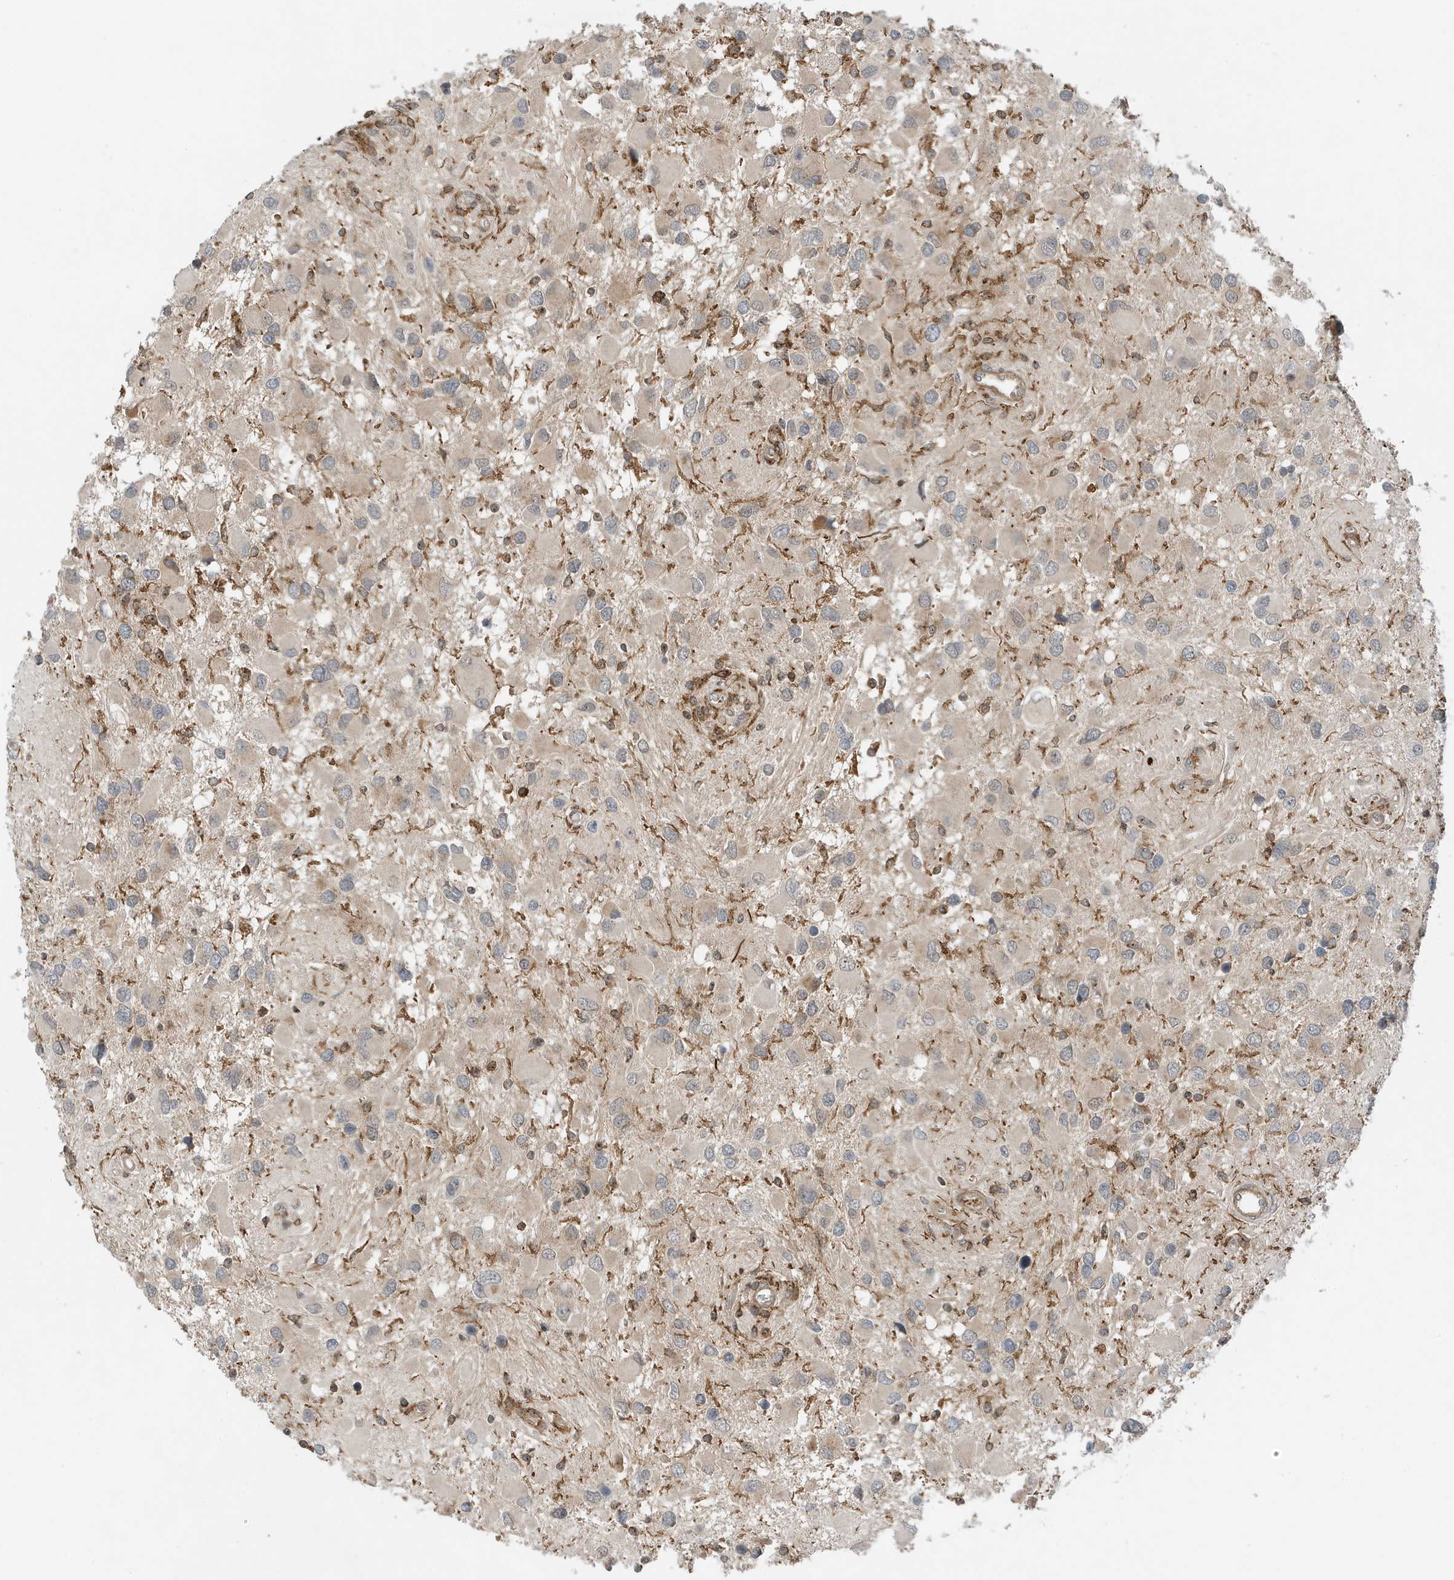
{"staining": {"intensity": "weak", "quantity": "<25%", "location": "cytoplasmic/membranous"}, "tissue": "glioma", "cell_type": "Tumor cells", "image_type": "cancer", "snomed": [{"axis": "morphology", "description": "Glioma, malignant, High grade"}, {"axis": "topography", "description": "Brain"}], "caption": "Photomicrograph shows no protein expression in tumor cells of glioma tissue. Nuclei are stained in blue.", "gene": "TATDN3", "patient": {"sex": "male", "age": 53}}